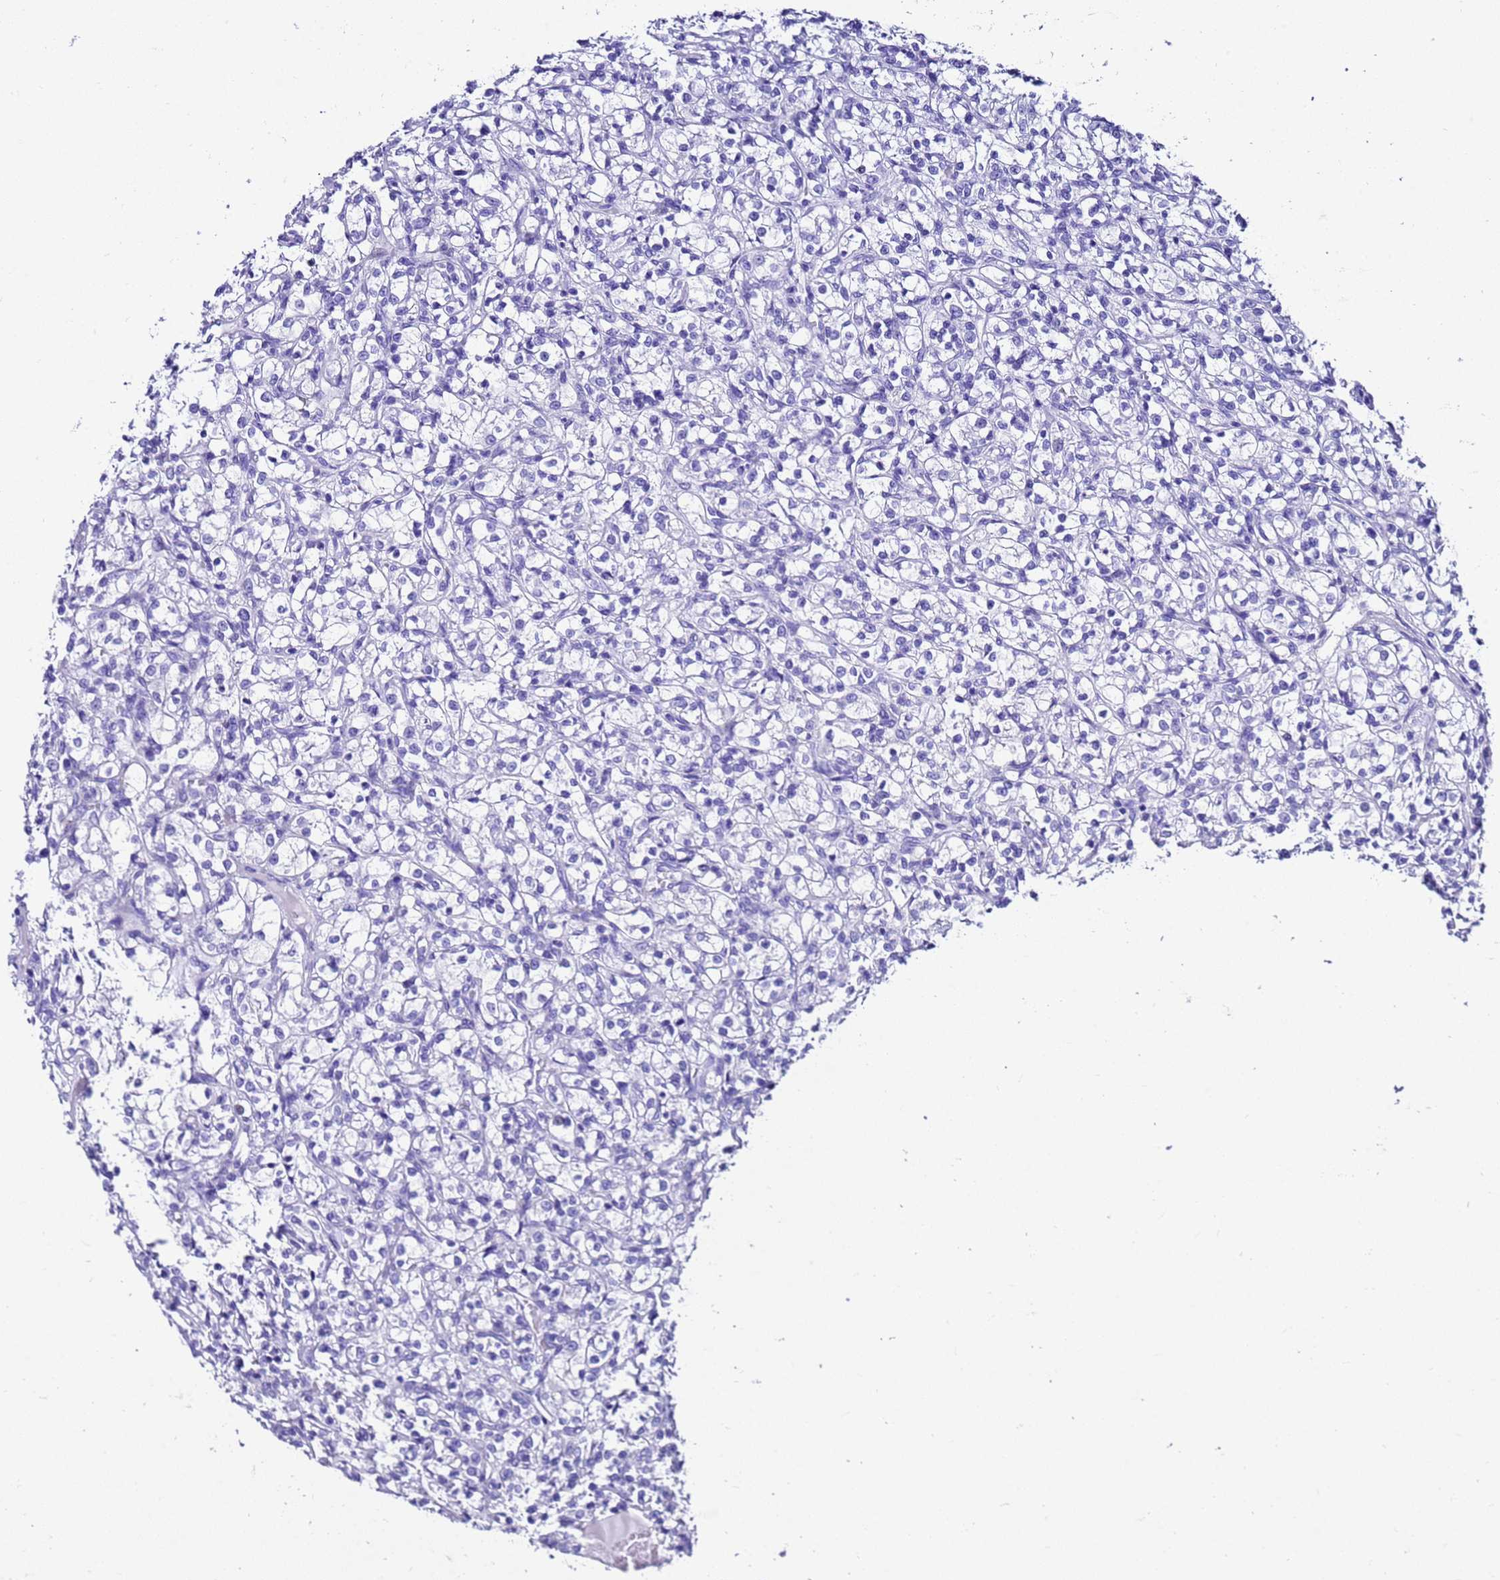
{"staining": {"intensity": "negative", "quantity": "none", "location": "none"}, "tissue": "renal cancer", "cell_type": "Tumor cells", "image_type": "cancer", "snomed": [{"axis": "morphology", "description": "Adenocarcinoma, NOS"}, {"axis": "topography", "description": "Kidney"}], "caption": "A high-resolution micrograph shows immunohistochemistry (IHC) staining of renal cancer, which exhibits no significant expression in tumor cells.", "gene": "UGT2B10", "patient": {"sex": "female", "age": 69}}